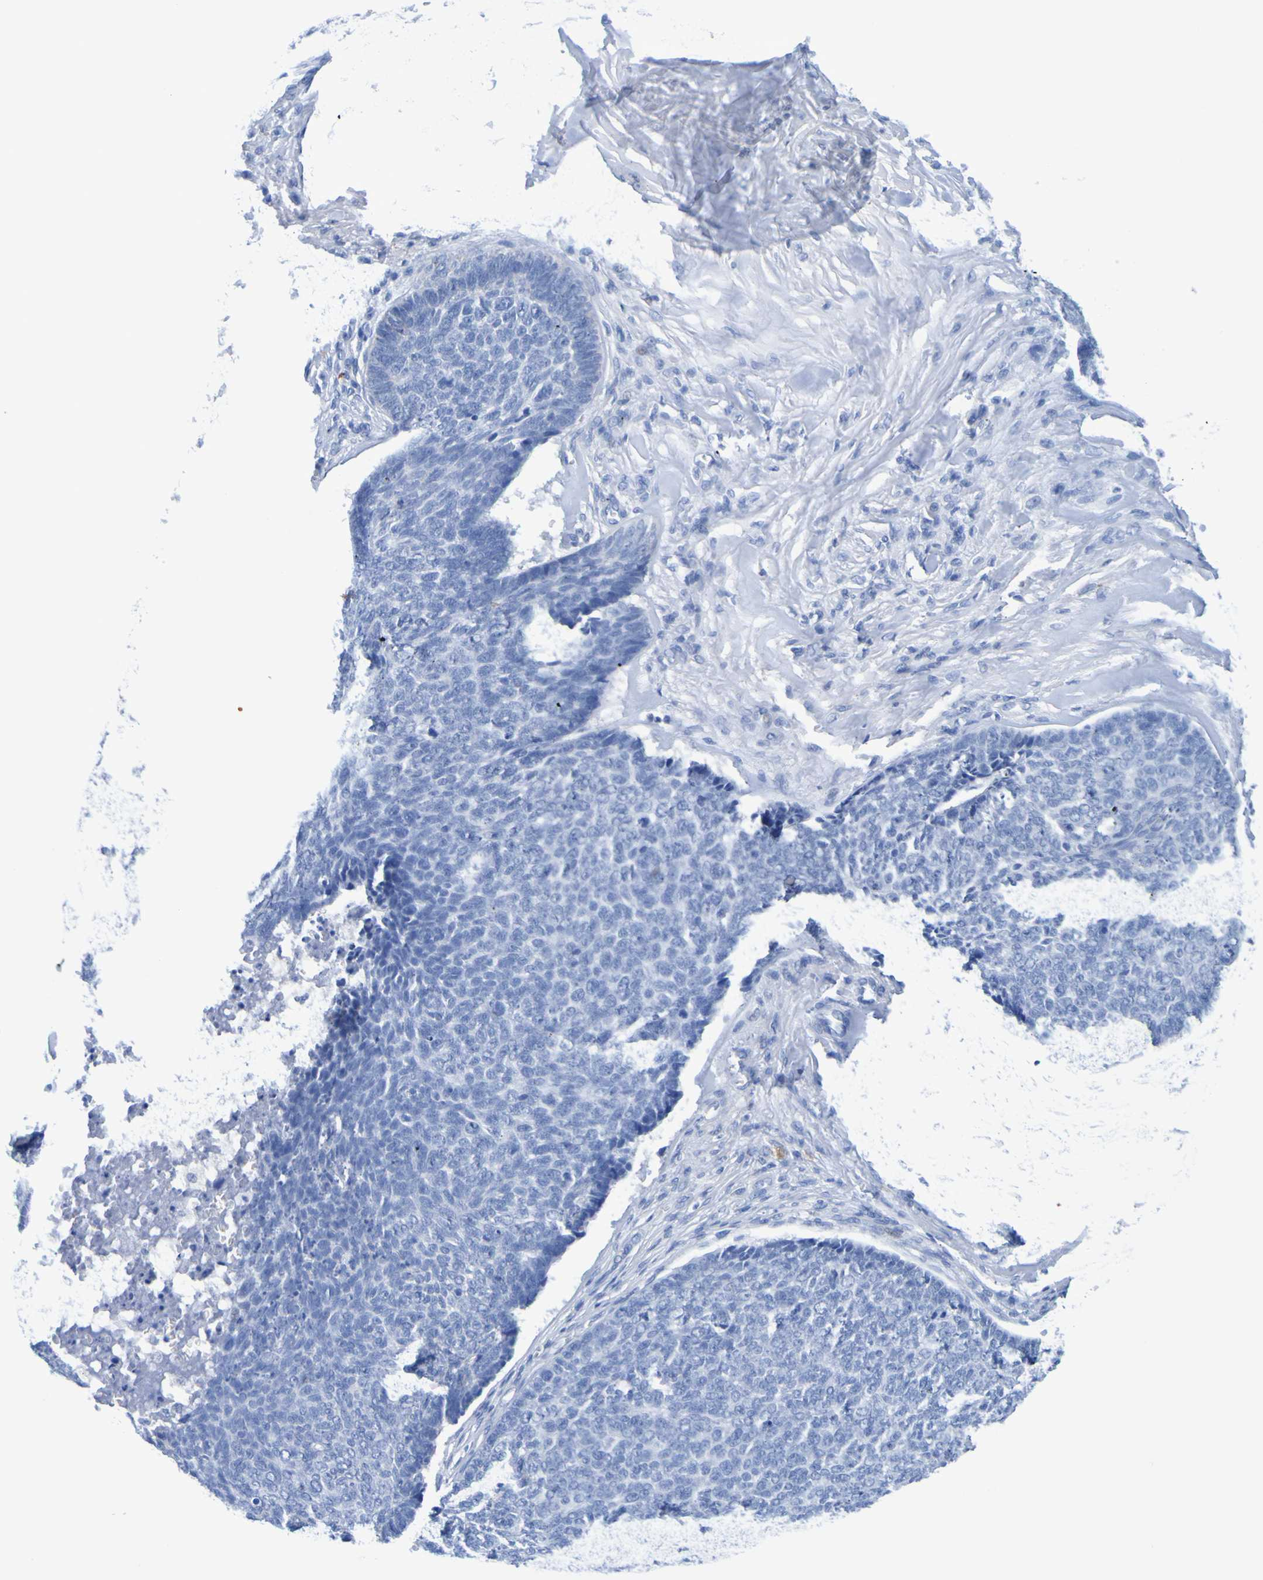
{"staining": {"intensity": "negative", "quantity": "none", "location": "none"}, "tissue": "skin cancer", "cell_type": "Tumor cells", "image_type": "cancer", "snomed": [{"axis": "morphology", "description": "Basal cell carcinoma"}, {"axis": "topography", "description": "Skin"}], "caption": "IHC micrograph of neoplastic tissue: human basal cell carcinoma (skin) stained with DAB shows no significant protein expression in tumor cells.", "gene": "DPEP1", "patient": {"sex": "male", "age": 84}}